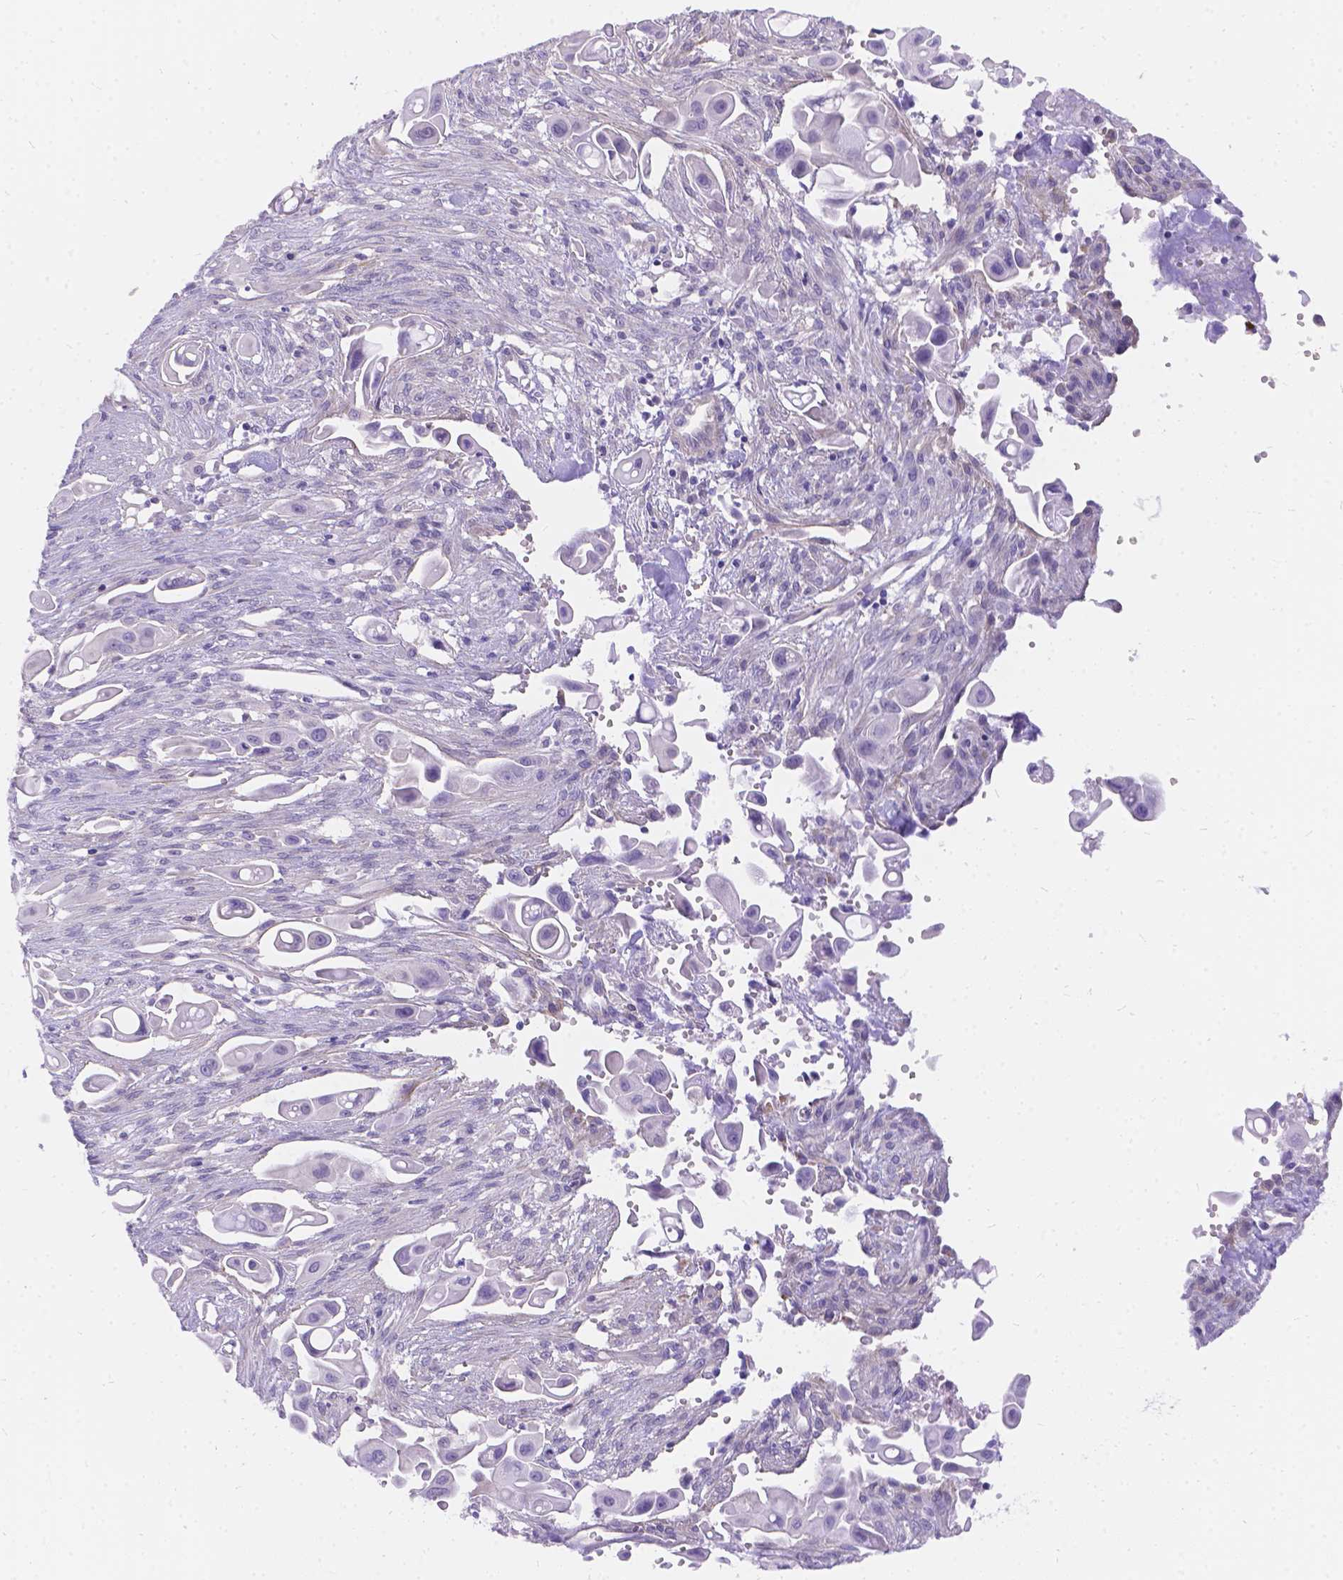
{"staining": {"intensity": "negative", "quantity": "none", "location": "none"}, "tissue": "pancreatic cancer", "cell_type": "Tumor cells", "image_type": "cancer", "snomed": [{"axis": "morphology", "description": "Adenocarcinoma, NOS"}, {"axis": "topography", "description": "Pancreas"}], "caption": "IHC histopathology image of neoplastic tissue: human pancreatic cancer stained with DAB (3,3'-diaminobenzidine) shows no significant protein staining in tumor cells.", "gene": "PALS1", "patient": {"sex": "male", "age": 50}}